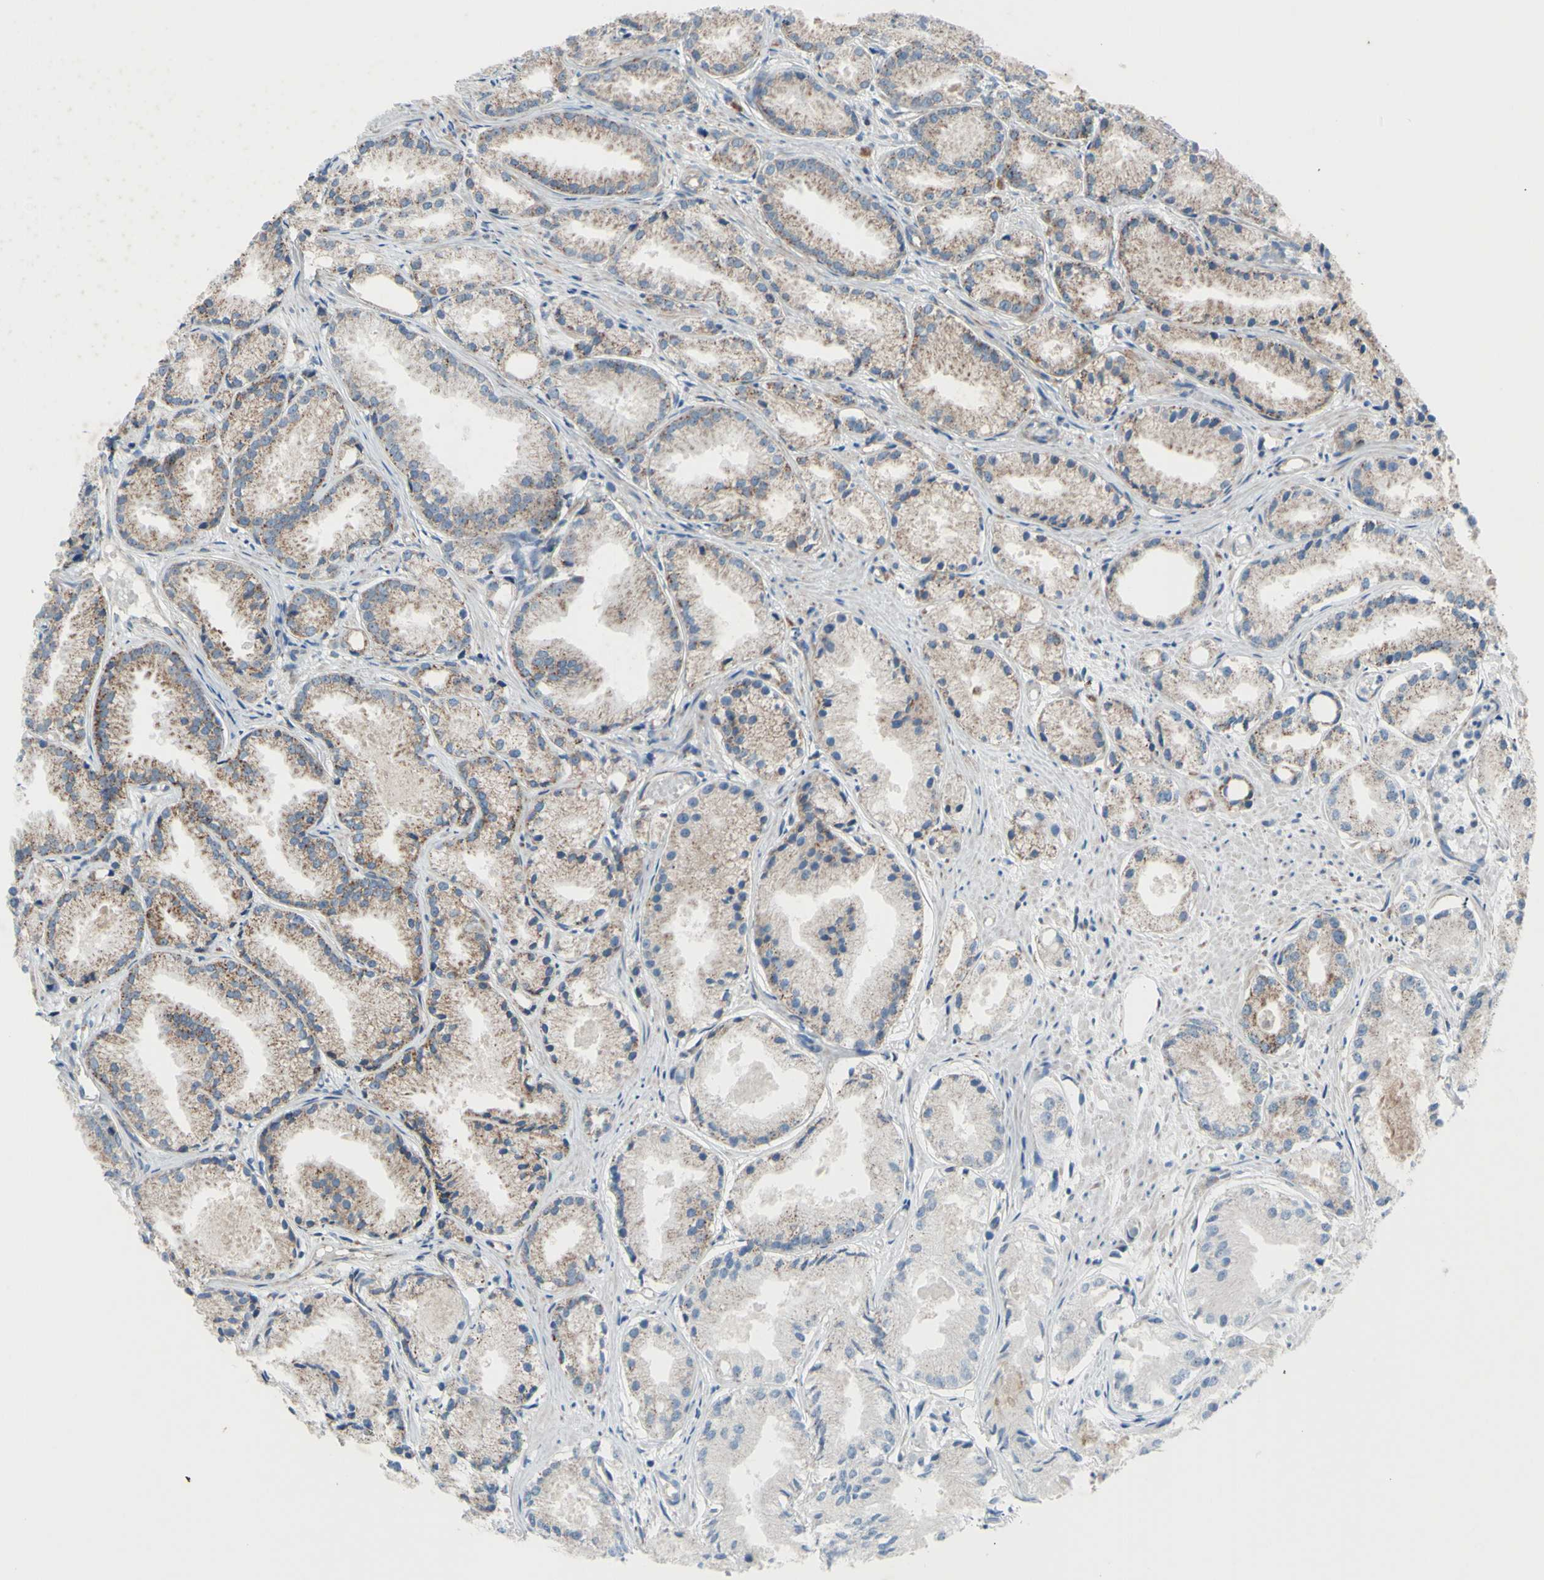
{"staining": {"intensity": "weak", "quantity": "25%-75%", "location": "cytoplasmic/membranous"}, "tissue": "prostate cancer", "cell_type": "Tumor cells", "image_type": "cancer", "snomed": [{"axis": "morphology", "description": "Adenocarcinoma, Low grade"}, {"axis": "topography", "description": "Prostate"}], "caption": "A high-resolution image shows IHC staining of prostate cancer (low-grade adenocarcinoma), which reveals weak cytoplasmic/membranous positivity in about 25%-75% of tumor cells.", "gene": "GLT8D1", "patient": {"sex": "male", "age": 72}}